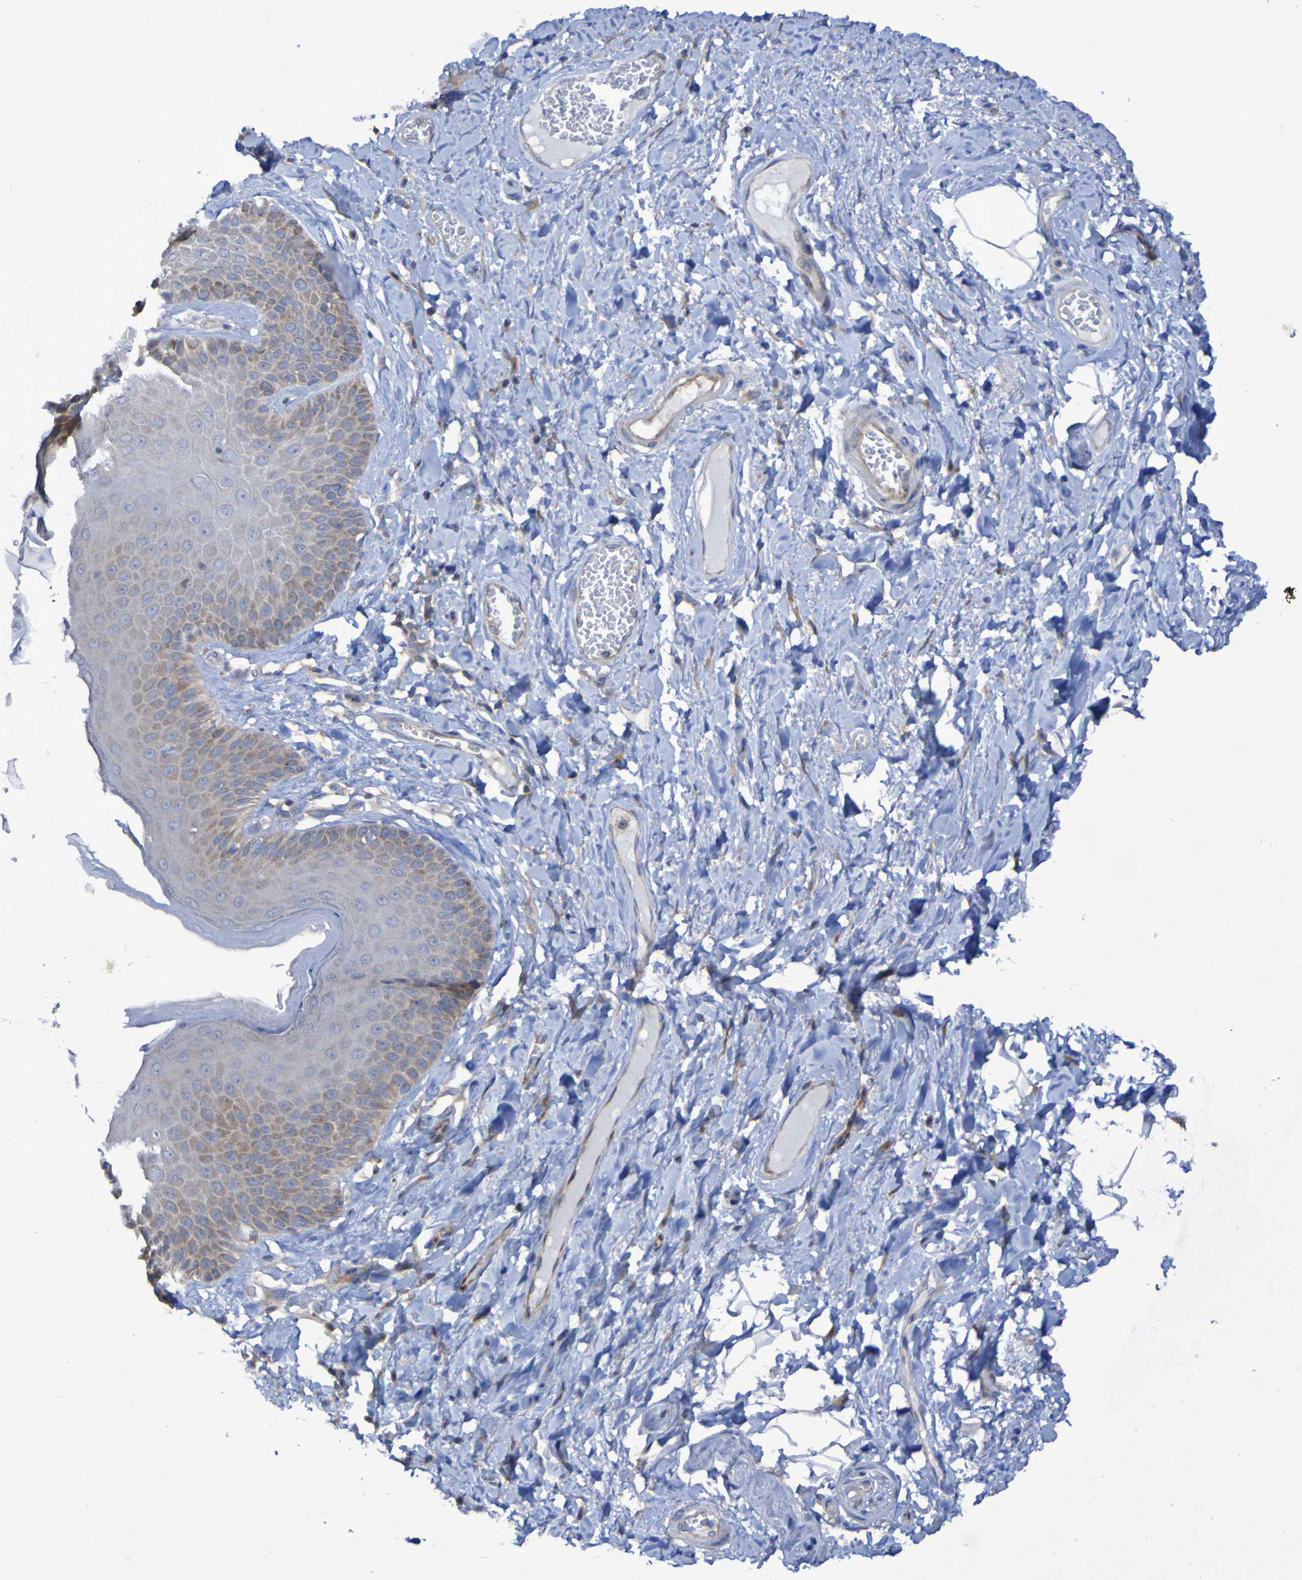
{"staining": {"intensity": "moderate", "quantity": "<25%", "location": "cytoplasmic/membranous"}, "tissue": "skin", "cell_type": "Epidermal cells", "image_type": "normal", "snomed": [{"axis": "morphology", "description": "Normal tissue, NOS"}, {"axis": "topography", "description": "Anal"}], "caption": "Immunohistochemistry micrograph of normal skin: skin stained using immunohistochemistry (IHC) demonstrates low levels of moderate protein expression localized specifically in the cytoplasmic/membranous of epidermal cells, appearing as a cytoplasmic/membranous brown color.", "gene": "LMBRD2", "patient": {"sex": "male", "age": 69}}